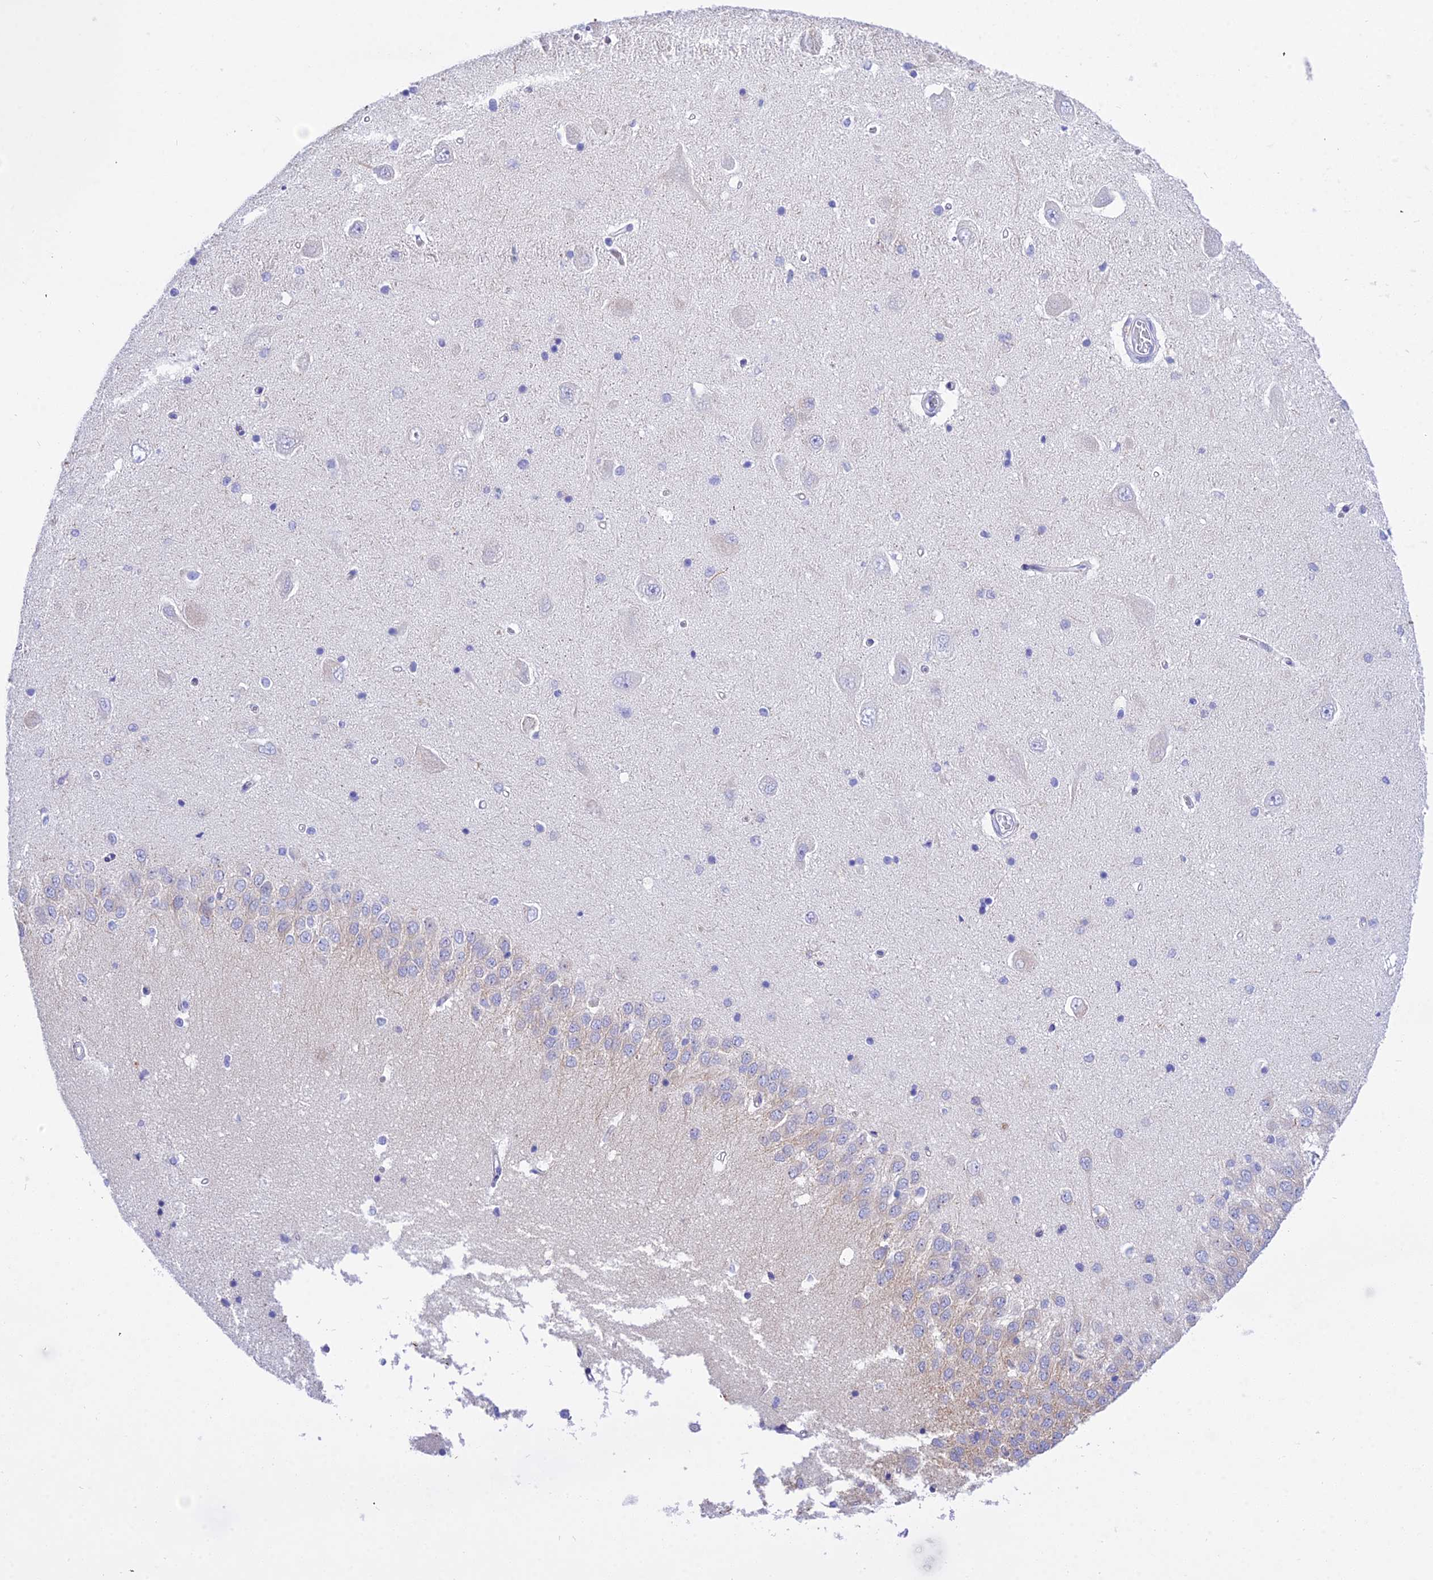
{"staining": {"intensity": "negative", "quantity": "none", "location": "none"}, "tissue": "hippocampus", "cell_type": "Glial cells", "image_type": "normal", "snomed": [{"axis": "morphology", "description": "Normal tissue, NOS"}, {"axis": "topography", "description": "Hippocampus"}], "caption": "Normal hippocampus was stained to show a protein in brown. There is no significant staining in glial cells. The staining is performed using DAB (3,3'-diaminobenzidine) brown chromogen with nuclei counter-stained in using hematoxylin.", "gene": "DEFB107A", "patient": {"sex": "male", "age": 45}}